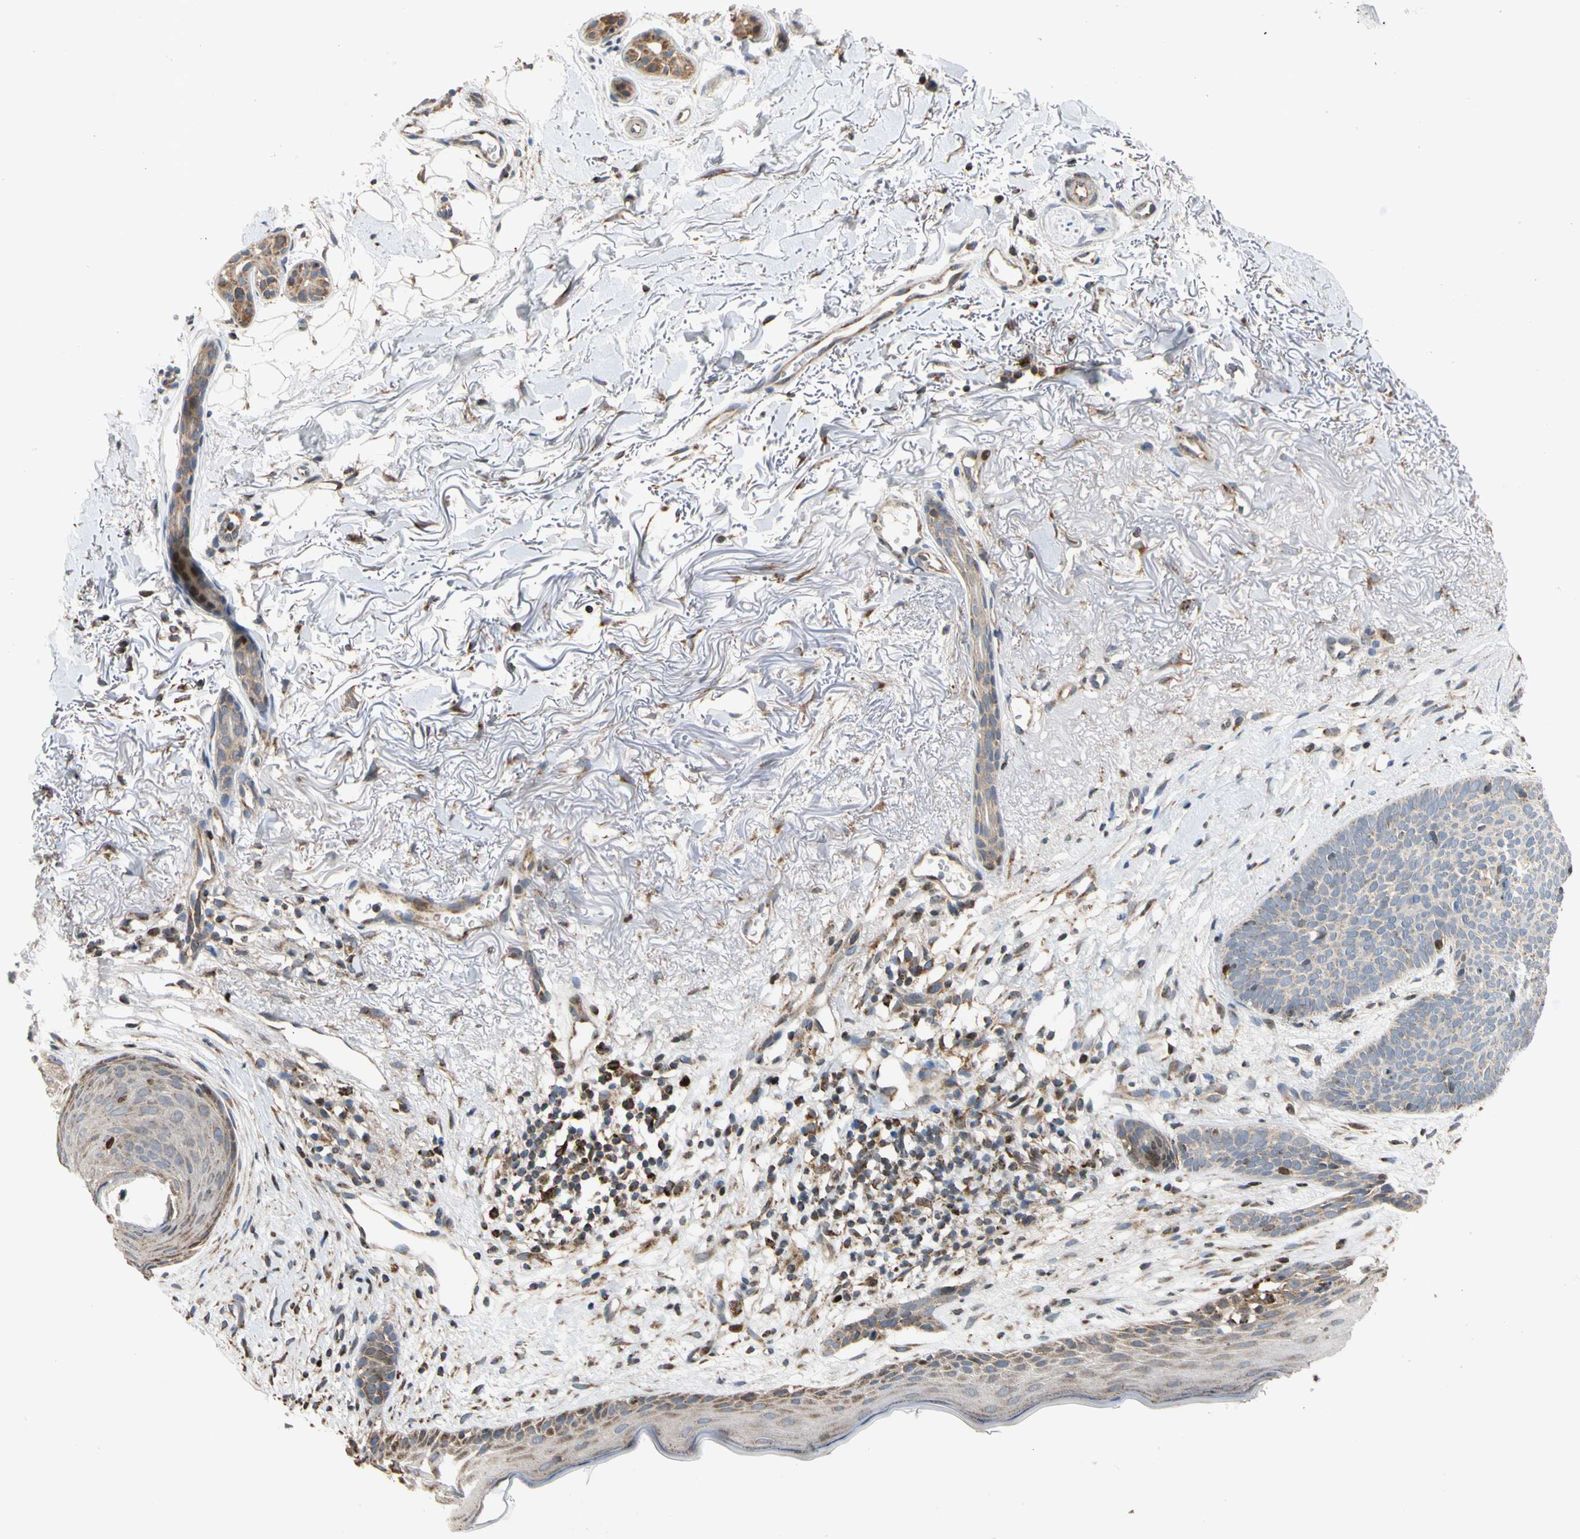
{"staining": {"intensity": "moderate", "quantity": "<25%", "location": "nuclear"}, "tissue": "skin cancer", "cell_type": "Tumor cells", "image_type": "cancer", "snomed": [{"axis": "morphology", "description": "Normal tissue, NOS"}, {"axis": "morphology", "description": "Basal cell carcinoma"}, {"axis": "topography", "description": "Skin"}], "caption": "Skin cancer tissue exhibits moderate nuclear expression in about <25% of tumor cells, visualized by immunohistochemistry.", "gene": "IP6K2", "patient": {"sex": "female", "age": 70}}